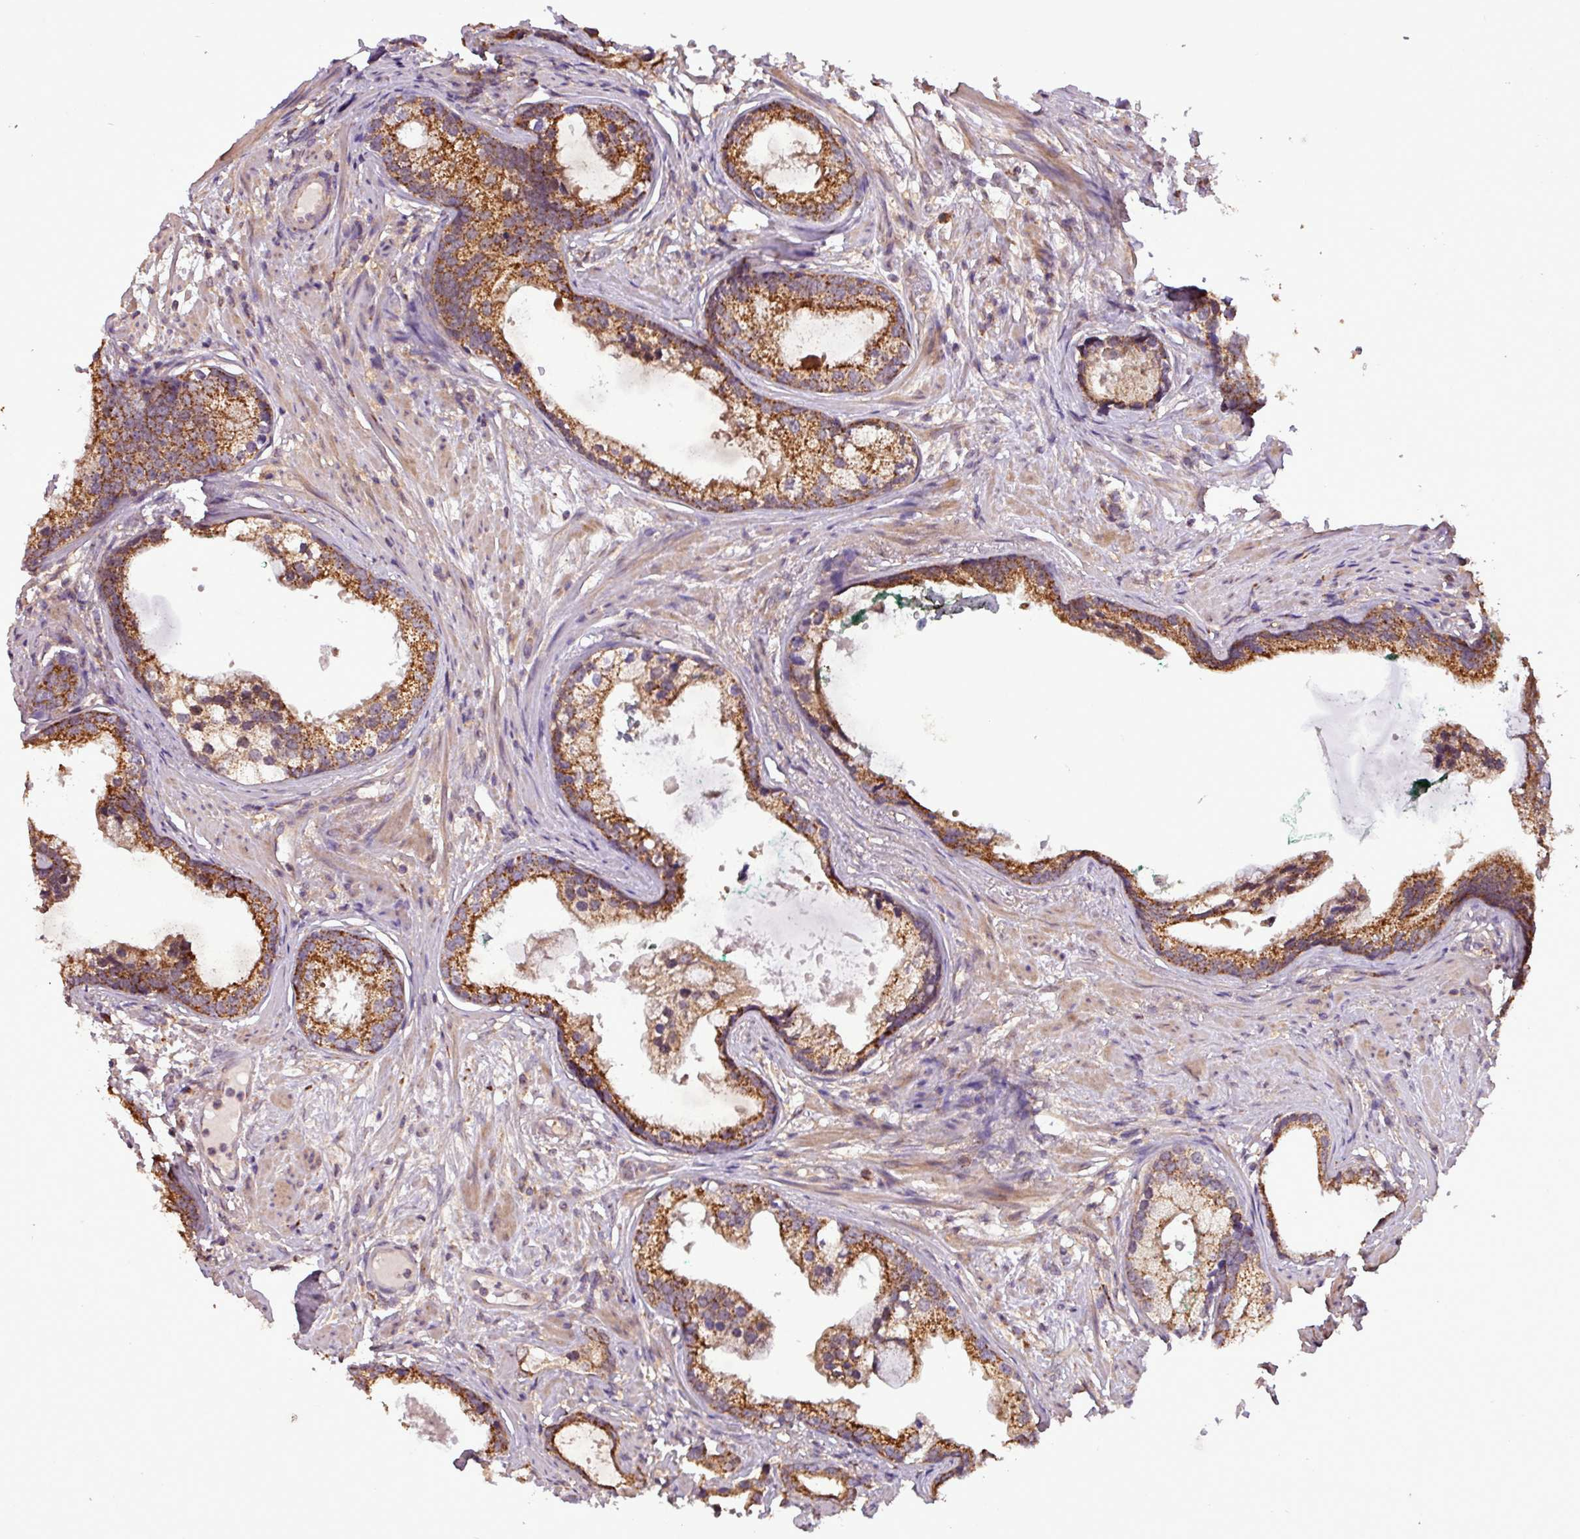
{"staining": {"intensity": "strong", "quantity": ">75%", "location": "cytoplasmic/membranous"}, "tissue": "prostate cancer", "cell_type": "Tumor cells", "image_type": "cancer", "snomed": [{"axis": "morphology", "description": "Adenocarcinoma, Low grade"}, {"axis": "topography", "description": "Prostate"}], "caption": "Adenocarcinoma (low-grade) (prostate) stained with a brown dye demonstrates strong cytoplasmic/membranous positive expression in approximately >75% of tumor cells.", "gene": "MCTP2", "patient": {"sex": "male", "age": 71}}